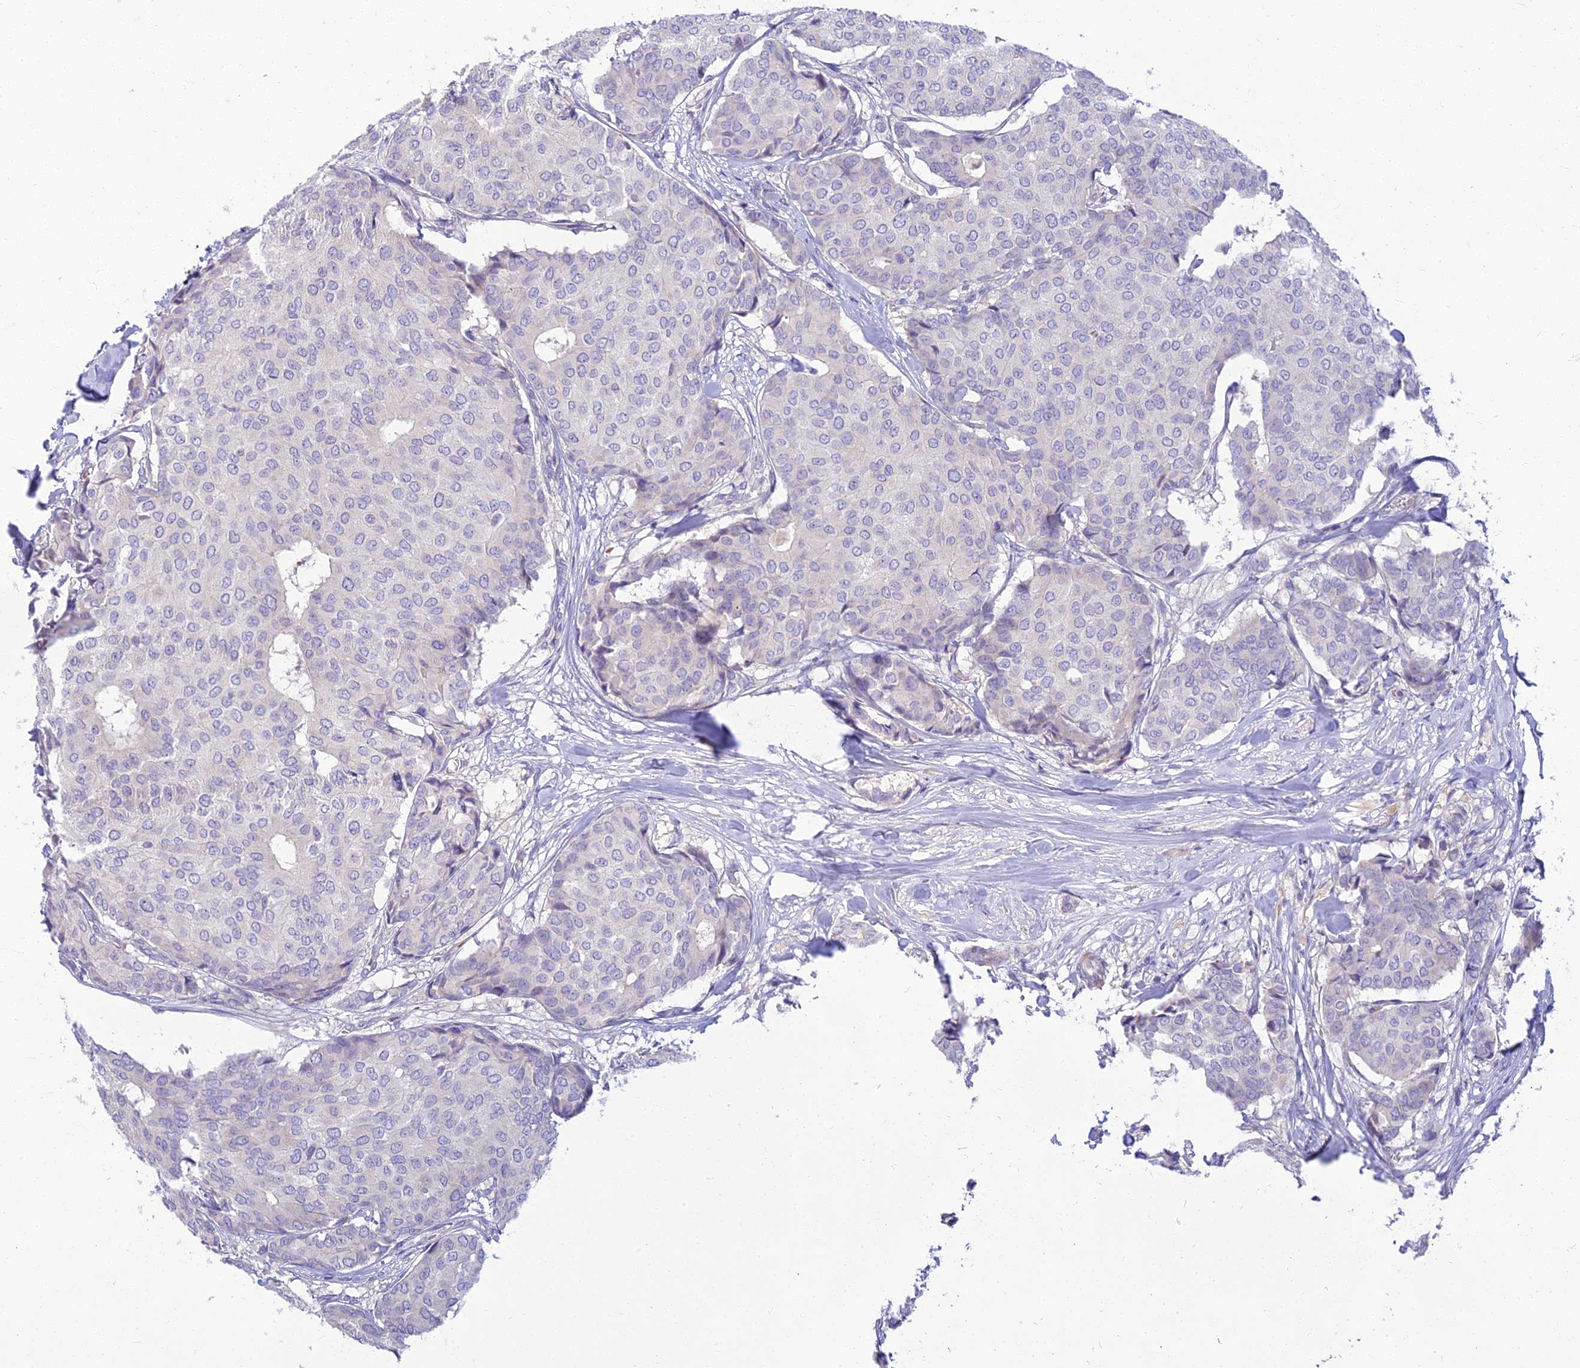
{"staining": {"intensity": "negative", "quantity": "none", "location": "none"}, "tissue": "breast cancer", "cell_type": "Tumor cells", "image_type": "cancer", "snomed": [{"axis": "morphology", "description": "Duct carcinoma"}, {"axis": "topography", "description": "Breast"}], "caption": "Immunohistochemistry (IHC) of human breast intraductal carcinoma exhibits no positivity in tumor cells. The staining is performed using DAB brown chromogen with nuclei counter-stained in using hematoxylin.", "gene": "CLIP4", "patient": {"sex": "female", "age": 75}}